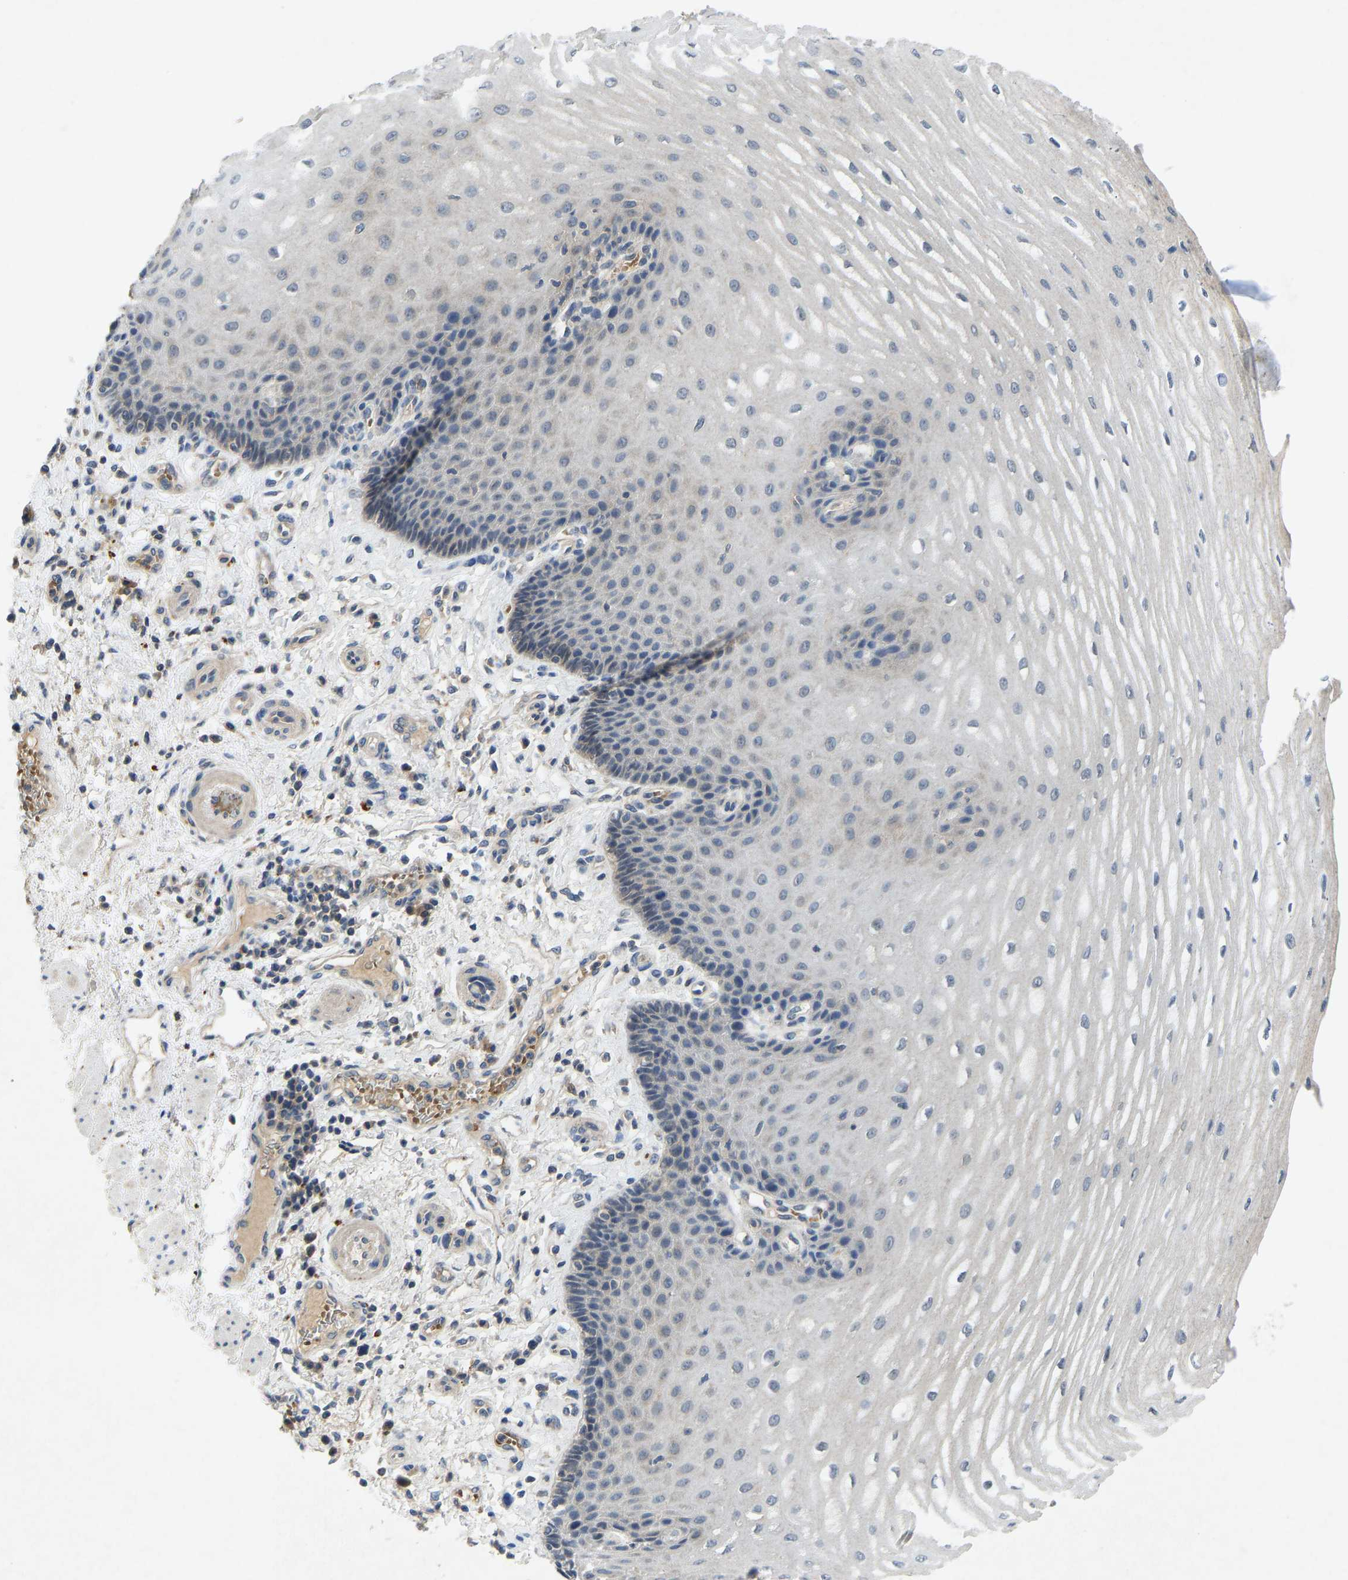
{"staining": {"intensity": "weak", "quantity": "<25%", "location": "cytoplasmic/membranous"}, "tissue": "esophagus", "cell_type": "Squamous epithelial cells", "image_type": "normal", "snomed": [{"axis": "morphology", "description": "Normal tissue, NOS"}, {"axis": "topography", "description": "Esophagus"}], "caption": "The immunohistochemistry (IHC) image has no significant expression in squamous epithelial cells of esophagus. The staining was performed using DAB to visualize the protein expression in brown, while the nuclei were stained in blue with hematoxylin (Magnification: 20x).", "gene": "PDE7A", "patient": {"sex": "male", "age": 54}}